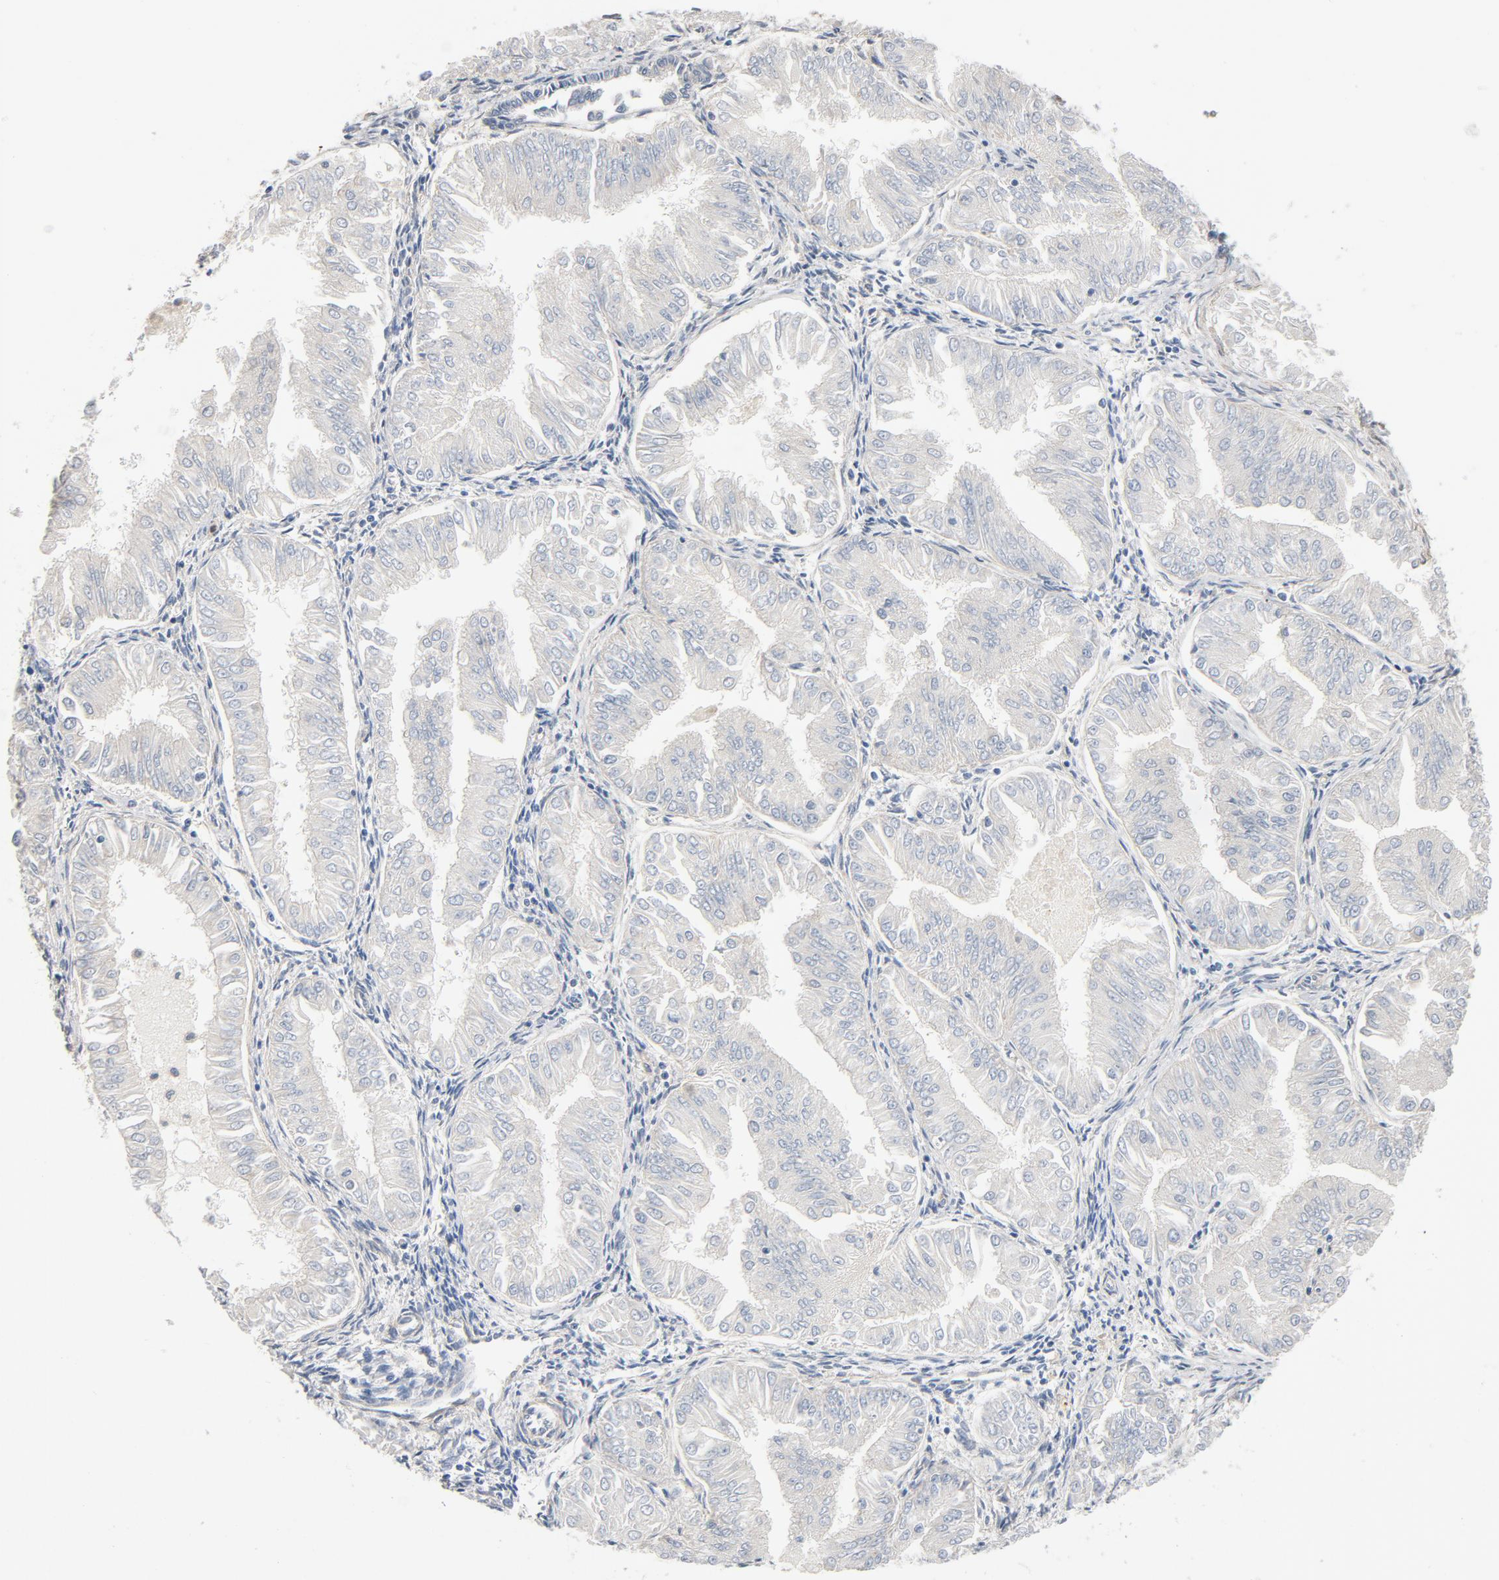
{"staining": {"intensity": "negative", "quantity": "none", "location": "none"}, "tissue": "endometrial cancer", "cell_type": "Tumor cells", "image_type": "cancer", "snomed": [{"axis": "morphology", "description": "Adenocarcinoma, NOS"}, {"axis": "topography", "description": "Endometrium"}], "caption": "This is an IHC photomicrograph of endometrial cancer (adenocarcinoma). There is no expression in tumor cells.", "gene": "ILK", "patient": {"sex": "female", "age": 53}}